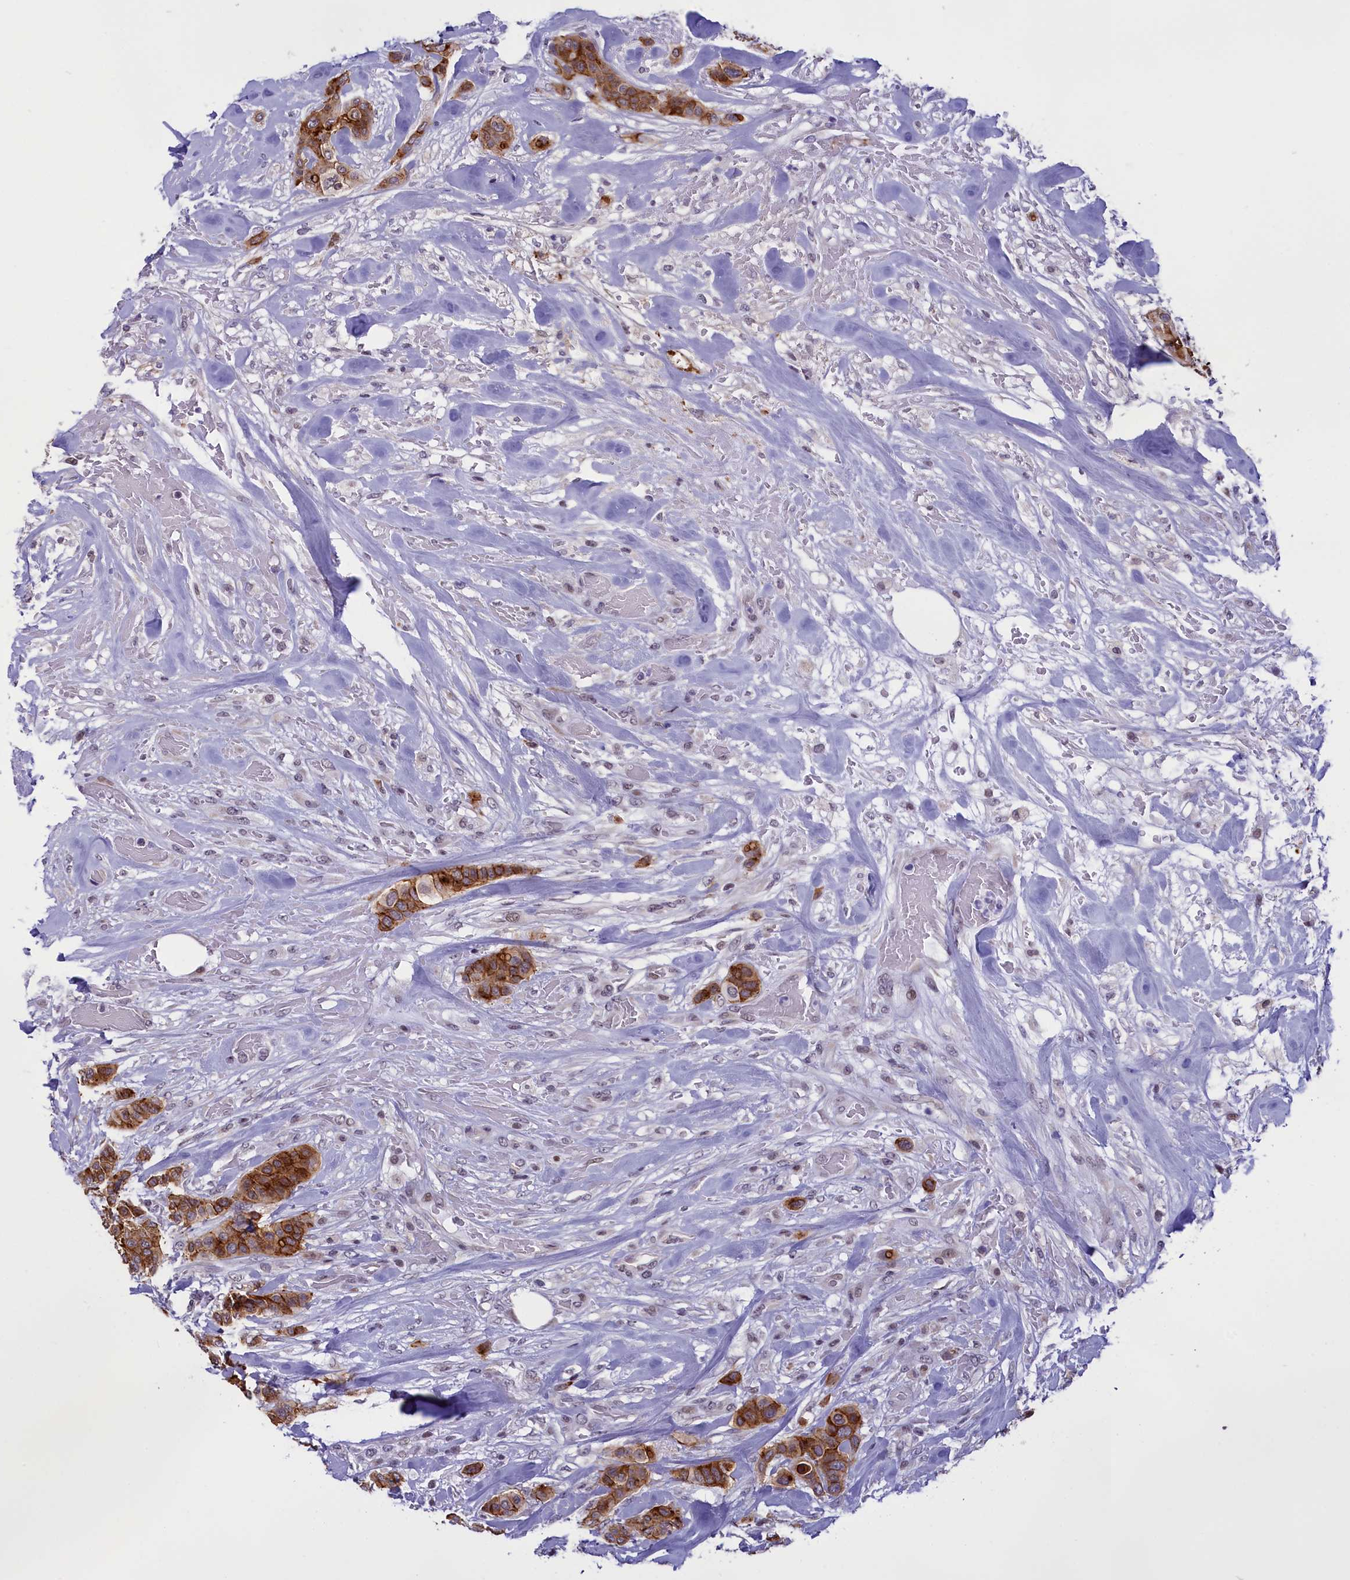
{"staining": {"intensity": "strong", "quantity": ">75%", "location": "cytoplasmic/membranous"}, "tissue": "breast cancer", "cell_type": "Tumor cells", "image_type": "cancer", "snomed": [{"axis": "morphology", "description": "Lobular carcinoma"}, {"axis": "topography", "description": "Breast"}], "caption": "IHC photomicrograph of neoplastic tissue: human breast cancer (lobular carcinoma) stained using IHC exhibits high levels of strong protein expression localized specifically in the cytoplasmic/membranous of tumor cells, appearing as a cytoplasmic/membranous brown color.", "gene": "SPIRE2", "patient": {"sex": "female", "age": 51}}